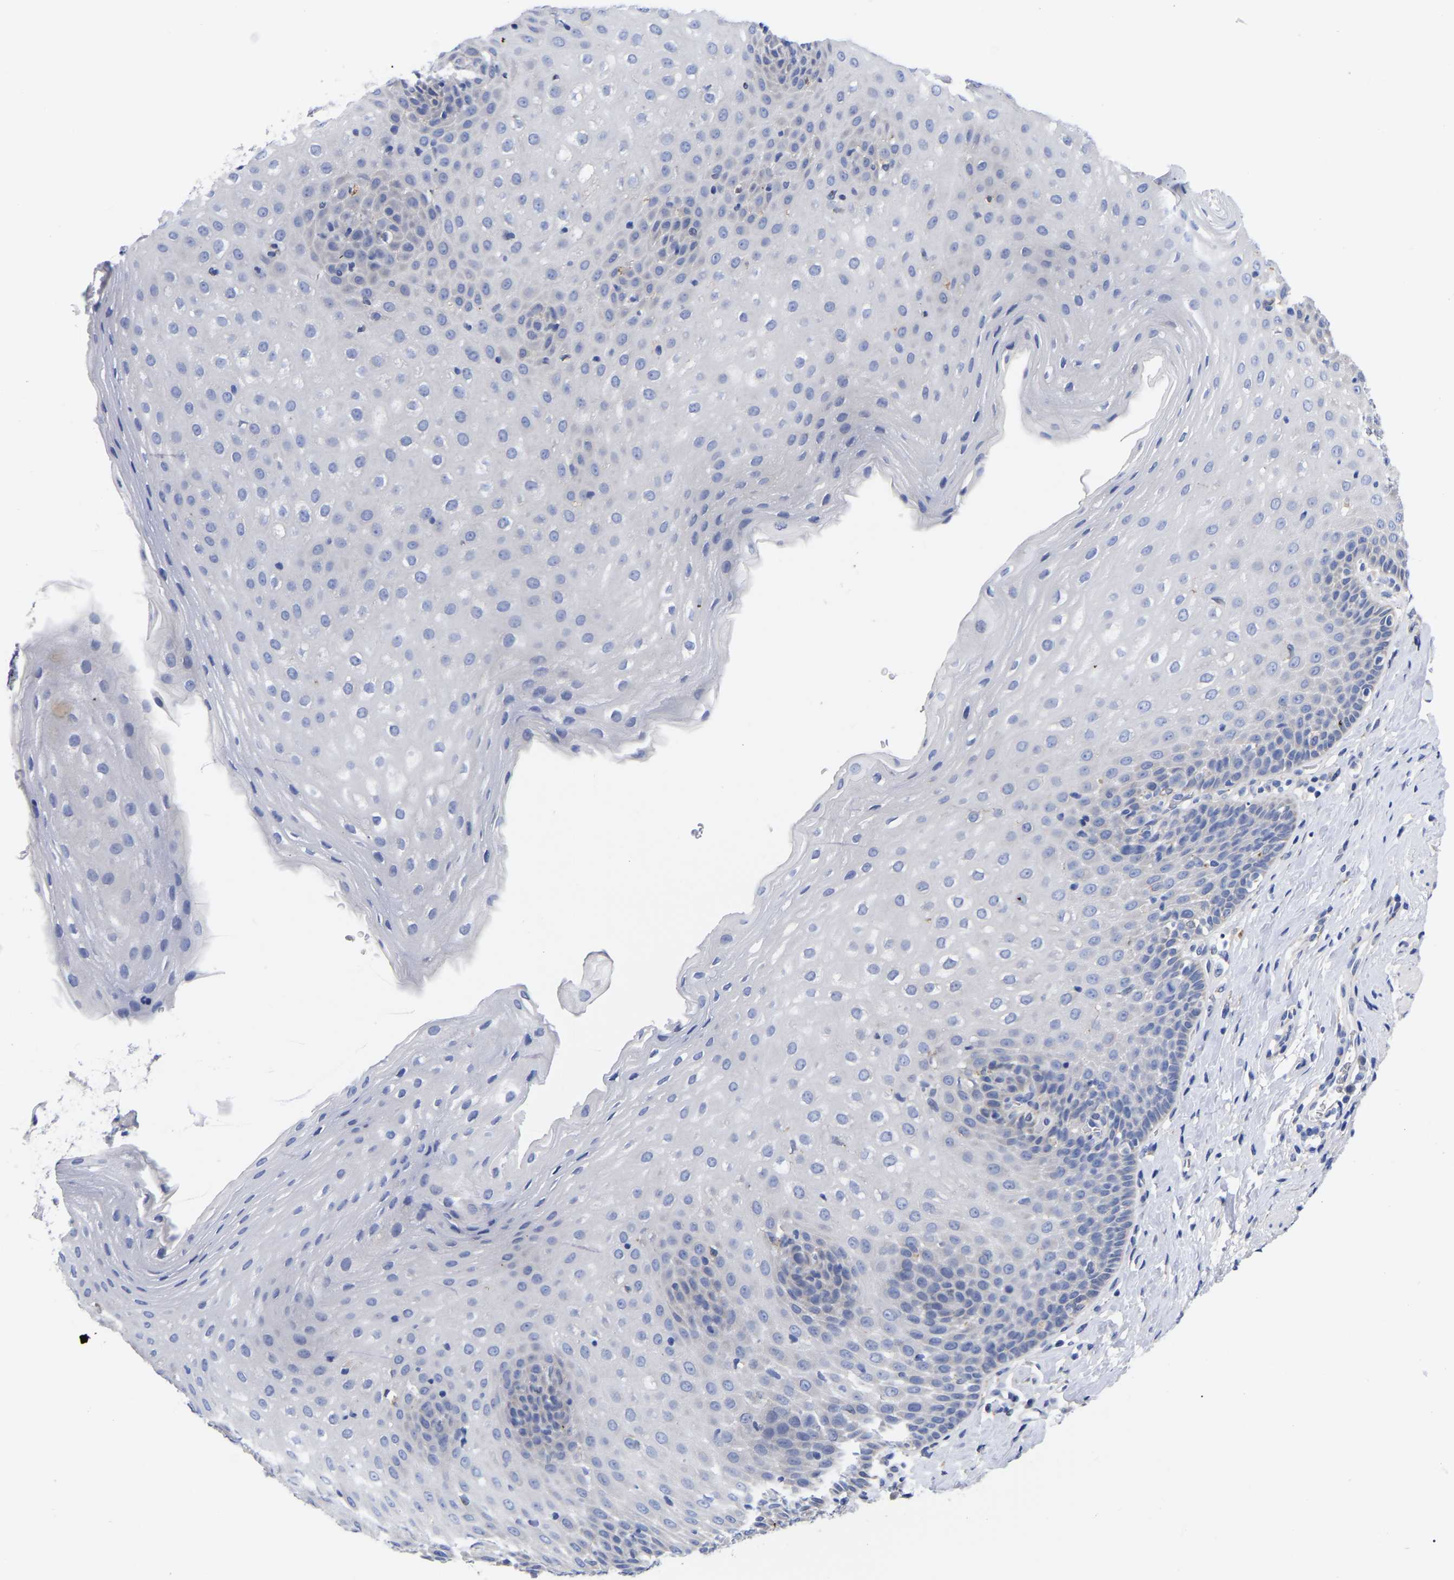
{"staining": {"intensity": "negative", "quantity": "none", "location": "none"}, "tissue": "esophagus", "cell_type": "Squamous epithelial cells", "image_type": "normal", "snomed": [{"axis": "morphology", "description": "Normal tissue, NOS"}, {"axis": "topography", "description": "Esophagus"}], "caption": "This micrograph is of unremarkable esophagus stained with IHC to label a protein in brown with the nuclei are counter-stained blue. There is no expression in squamous epithelial cells. (DAB IHC, high magnification).", "gene": "CFAP298", "patient": {"sex": "female", "age": 61}}